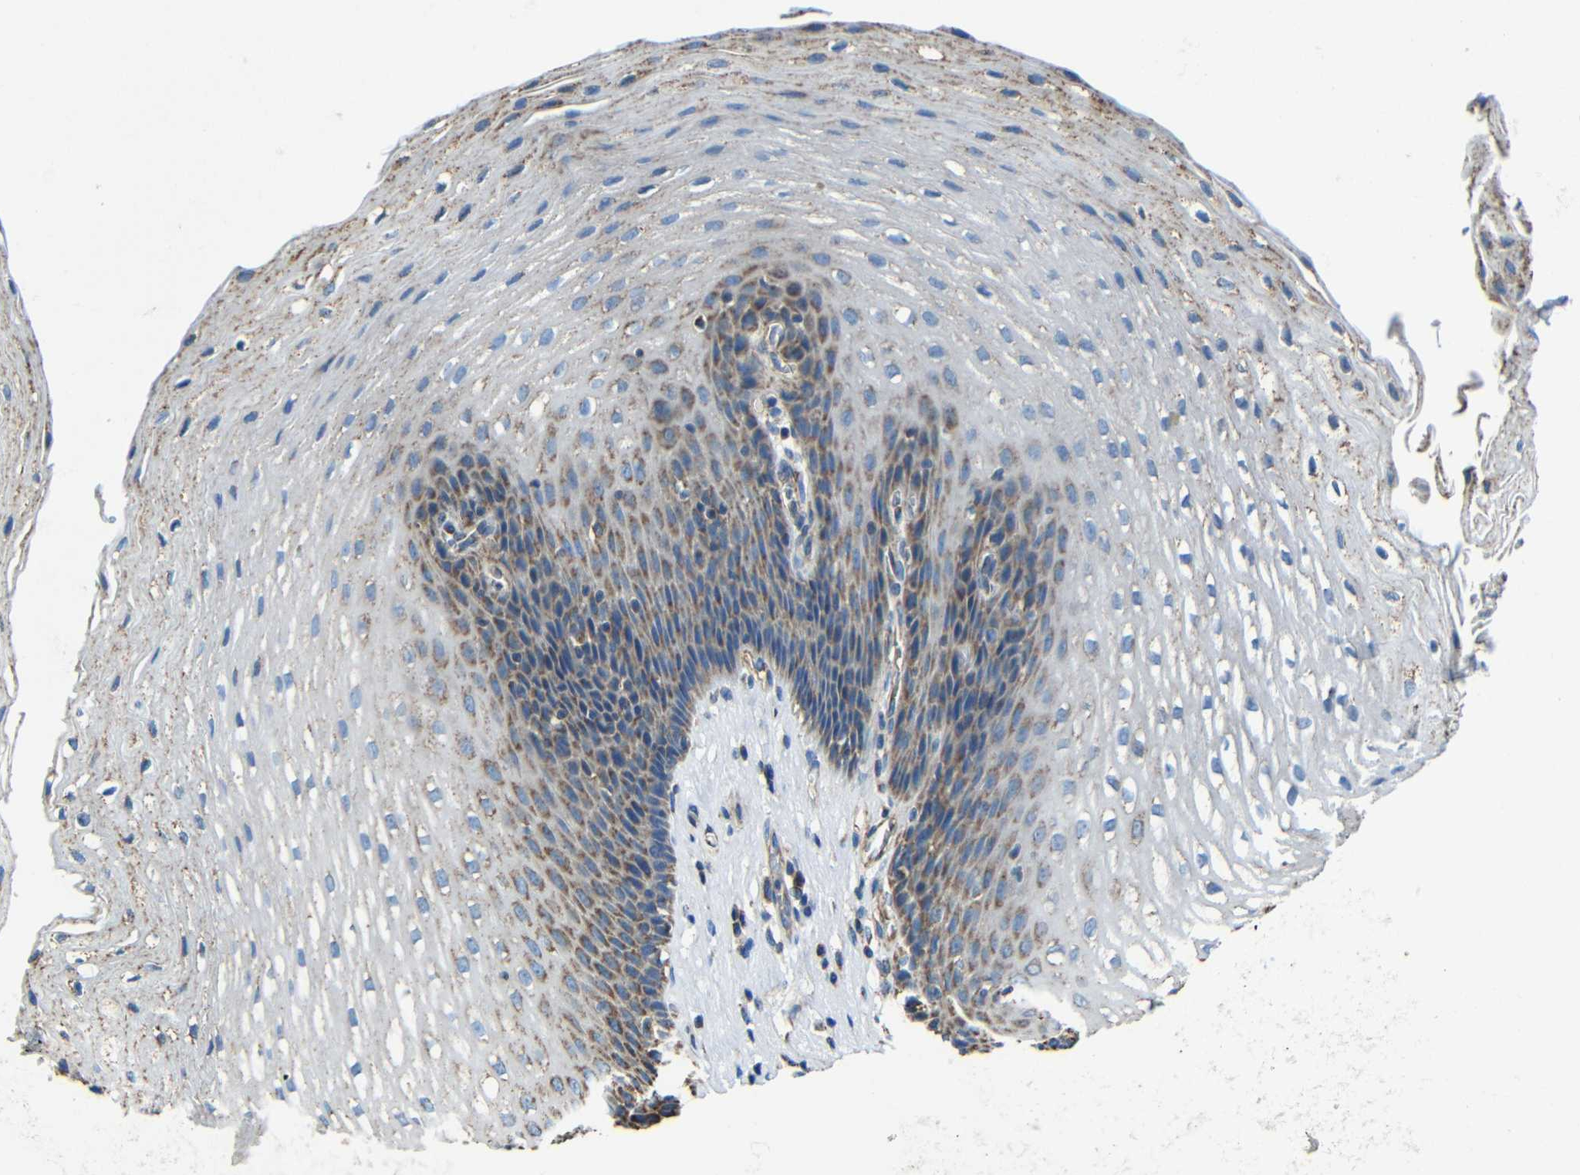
{"staining": {"intensity": "moderate", "quantity": ">75%", "location": "cytoplasmic/membranous"}, "tissue": "esophagus", "cell_type": "Squamous epithelial cells", "image_type": "normal", "snomed": [{"axis": "morphology", "description": "Normal tissue, NOS"}, {"axis": "topography", "description": "Esophagus"}], "caption": "Human esophagus stained with a brown dye displays moderate cytoplasmic/membranous positive staining in about >75% of squamous epithelial cells.", "gene": "INTS6L", "patient": {"sex": "male", "age": 48}}